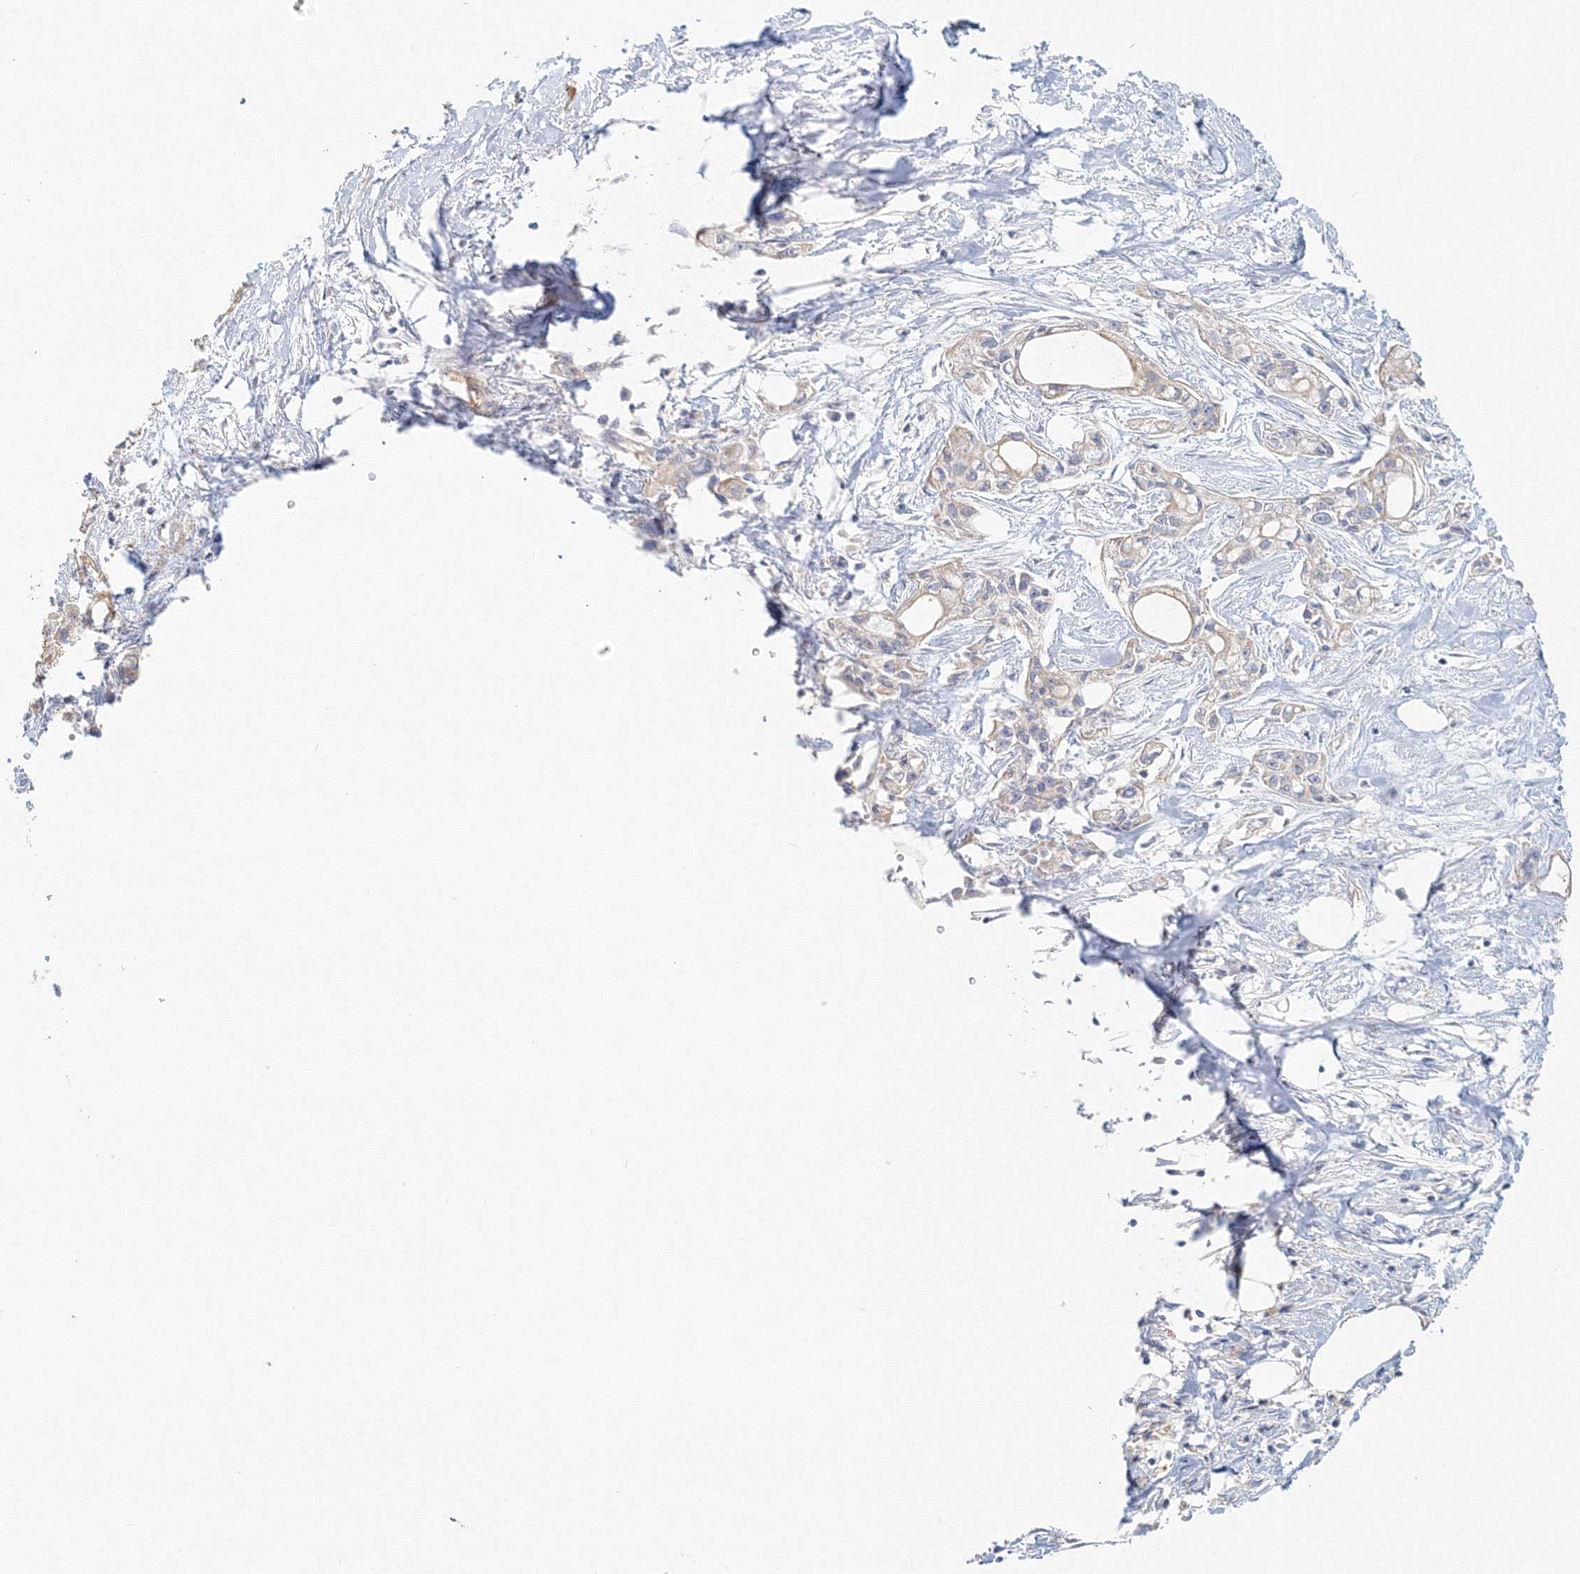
{"staining": {"intensity": "negative", "quantity": "none", "location": "none"}, "tissue": "pancreatic cancer", "cell_type": "Tumor cells", "image_type": "cancer", "snomed": [{"axis": "morphology", "description": "Adenocarcinoma, NOS"}, {"axis": "topography", "description": "Pancreas"}], "caption": "This is a histopathology image of immunohistochemistry (IHC) staining of pancreatic adenocarcinoma, which shows no staining in tumor cells.", "gene": "MMRN1", "patient": {"sex": "male", "age": 70}}